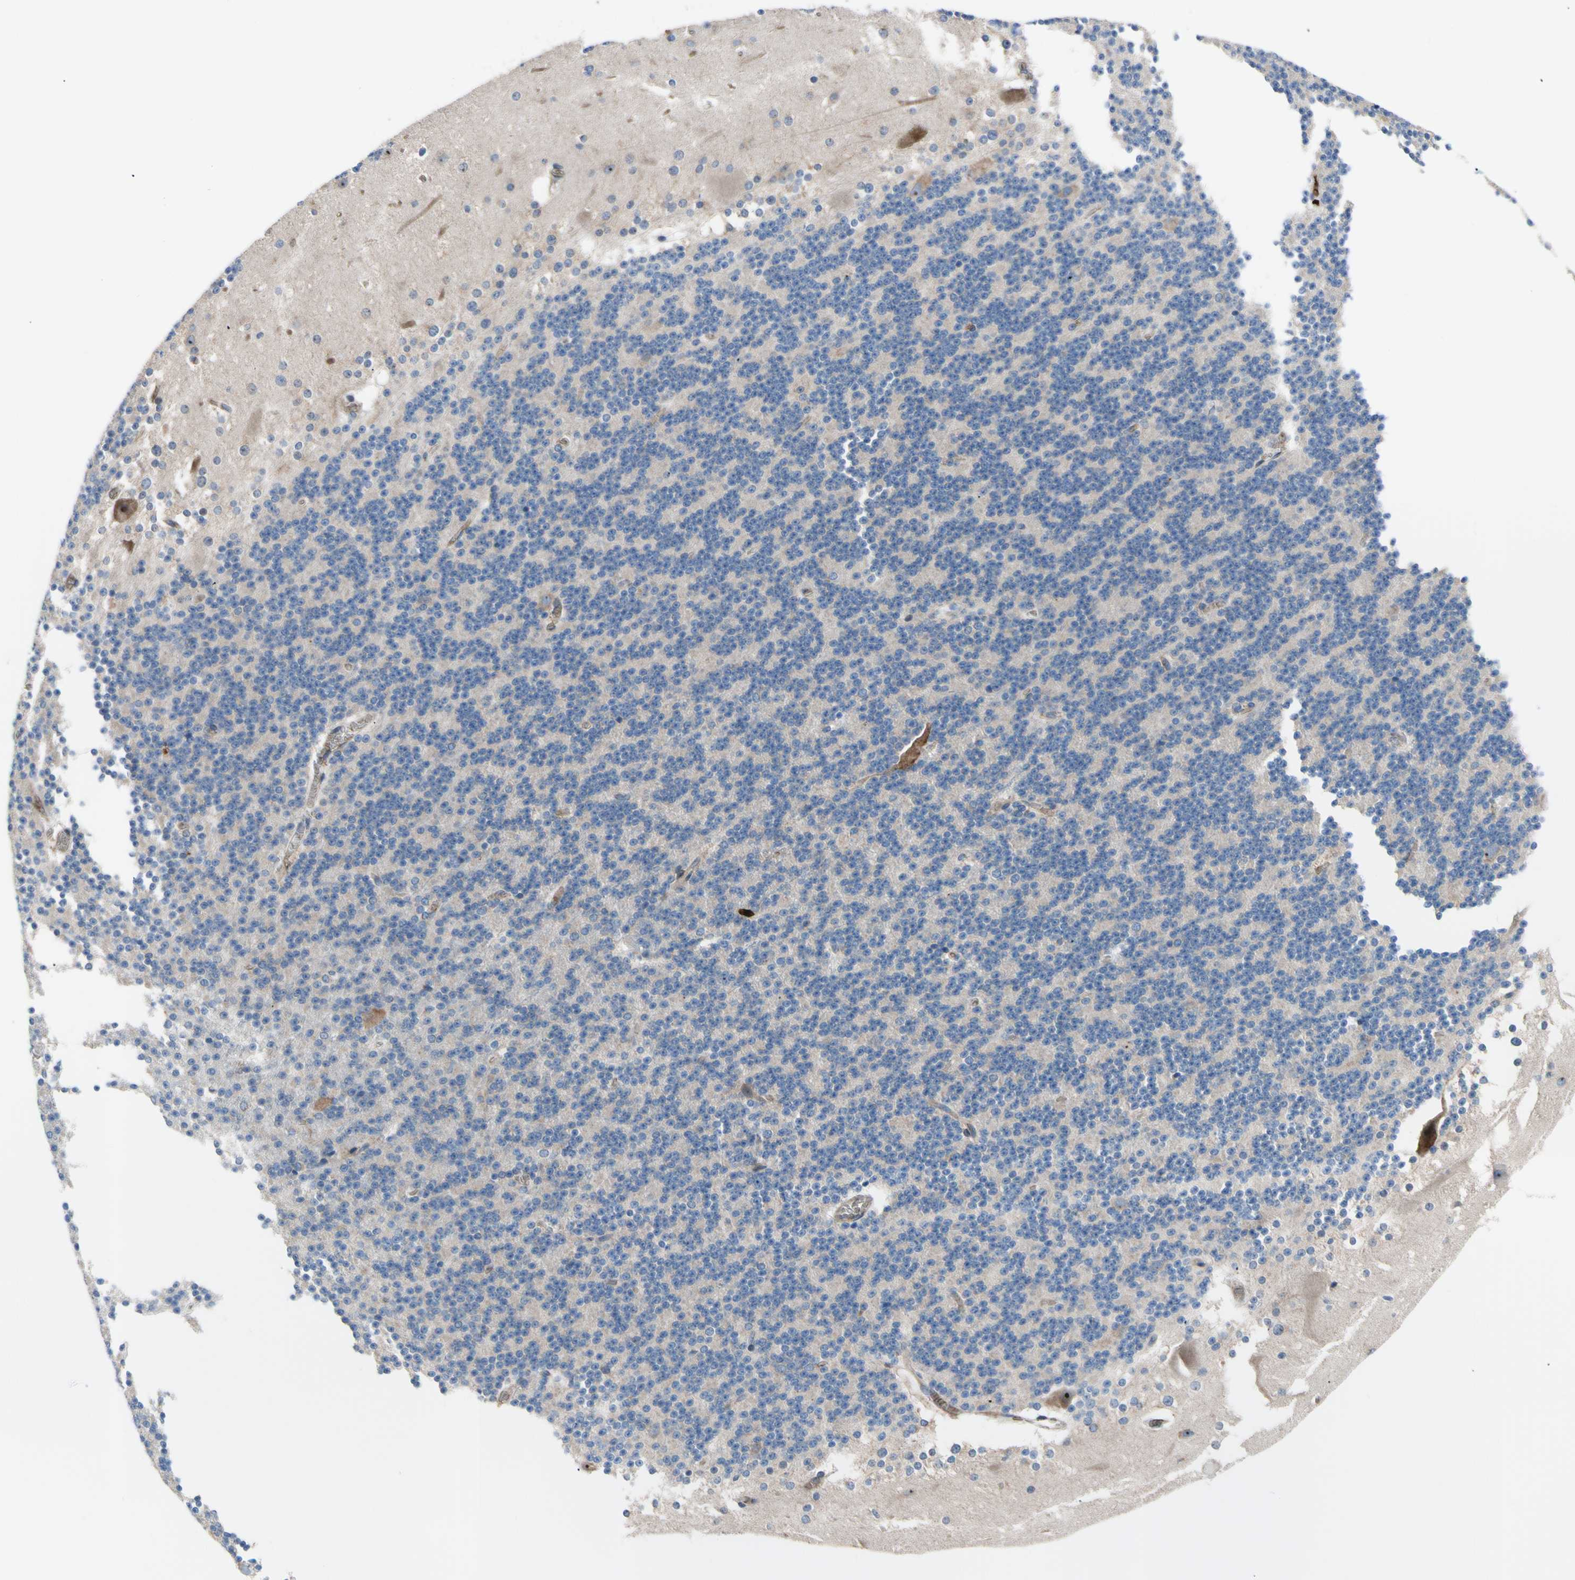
{"staining": {"intensity": "weak", "quantity": "25%-75%", "location": "cytoplasmic/membranous"}, "tissue": "cerebellum", "cell_type": "Cells in granular layer", "image_type": "normal", "snomed": [{"axis": "morphology", "description": "Normal tissue, NOS"}, {"axis": "topography", "description": "Cerebellum"}], "caption": "Cells in granular layer show low levels of weak cytoplasmic/membranous positivity in about 25%-75% of cells in unremarkable cerebellum. The protein is shown in brown color, while the nuclei are stained blue.", "gene": "USP9X", "patient": {"sex": "female", "age": 19}}